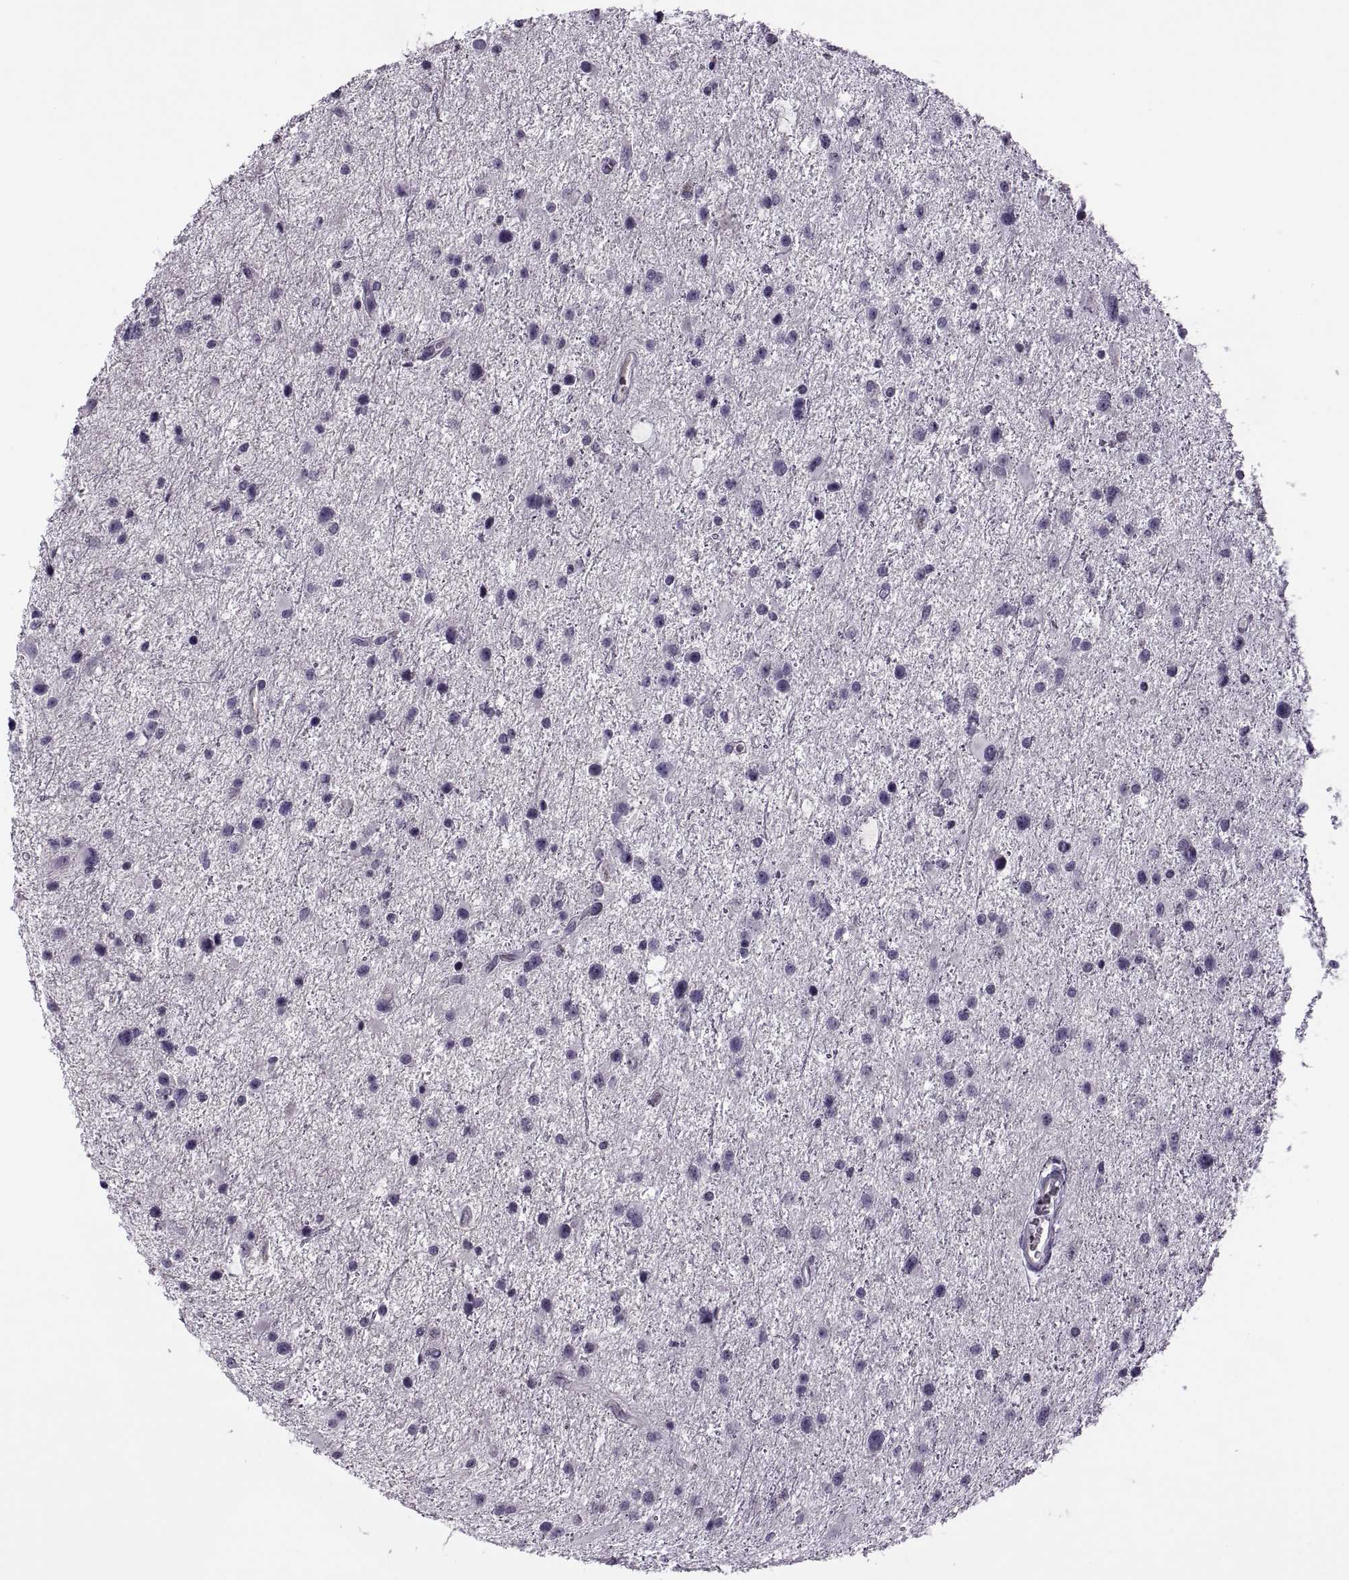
{"staining": {"intensity": "negative", "quantity": "none", "location": "none"}, "tissue": "glioma", "cell_type": "Tumor cells", "image_type": "cancer", "snomed": [{"axis": "morphology", "description": "Glioma, malignant, Low grade"}, {"axis": "topography", "description": "Brain"}], "caption": "Tumor cells are negative for brown protein staining in low-grade glioma (malignant).", "gene": "RSPH6A", "patient": {"sex": "female", "age": 32}}